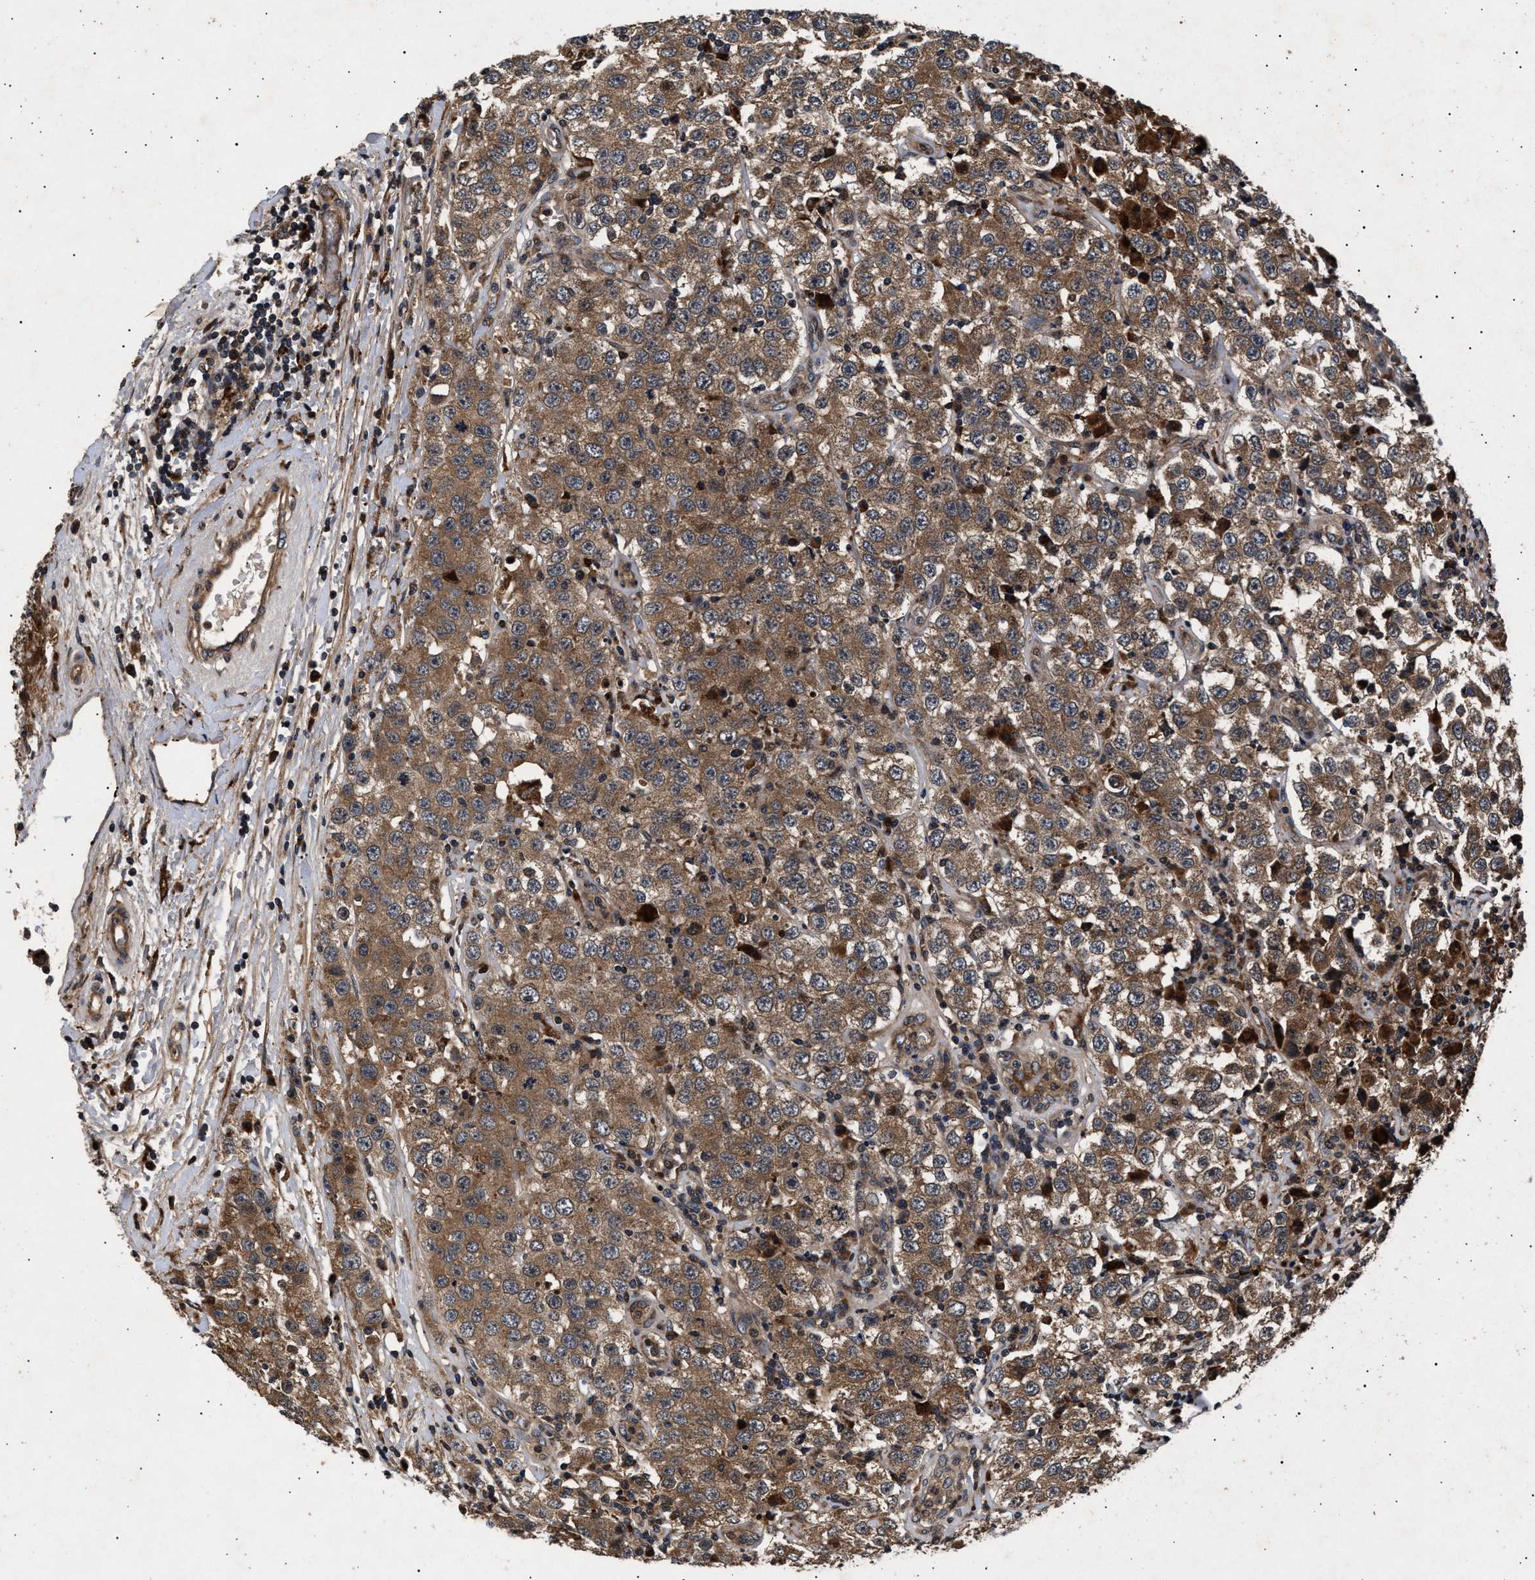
{"staining": {"intensity": "moderate", "quantity": ">75%", "location": "cytoplasmic/membranous"}, "tissue": "testis cancer", "cell_type": "Tumor cells", "image_type": "cancer", "snomed": [{"axis": "morphology", "description": "Seminoma, NOS"}, {"axis": "topography", "description": "Testis"}], "caption": "Immunohistochemistry (DAB) staining of testis seminoma shows moderate cytoplasmic/membranous protein expression in approximately >75% of tumor cells.", "gene": "ITGB5", "patient": {"sex": "male", "age": 52}}